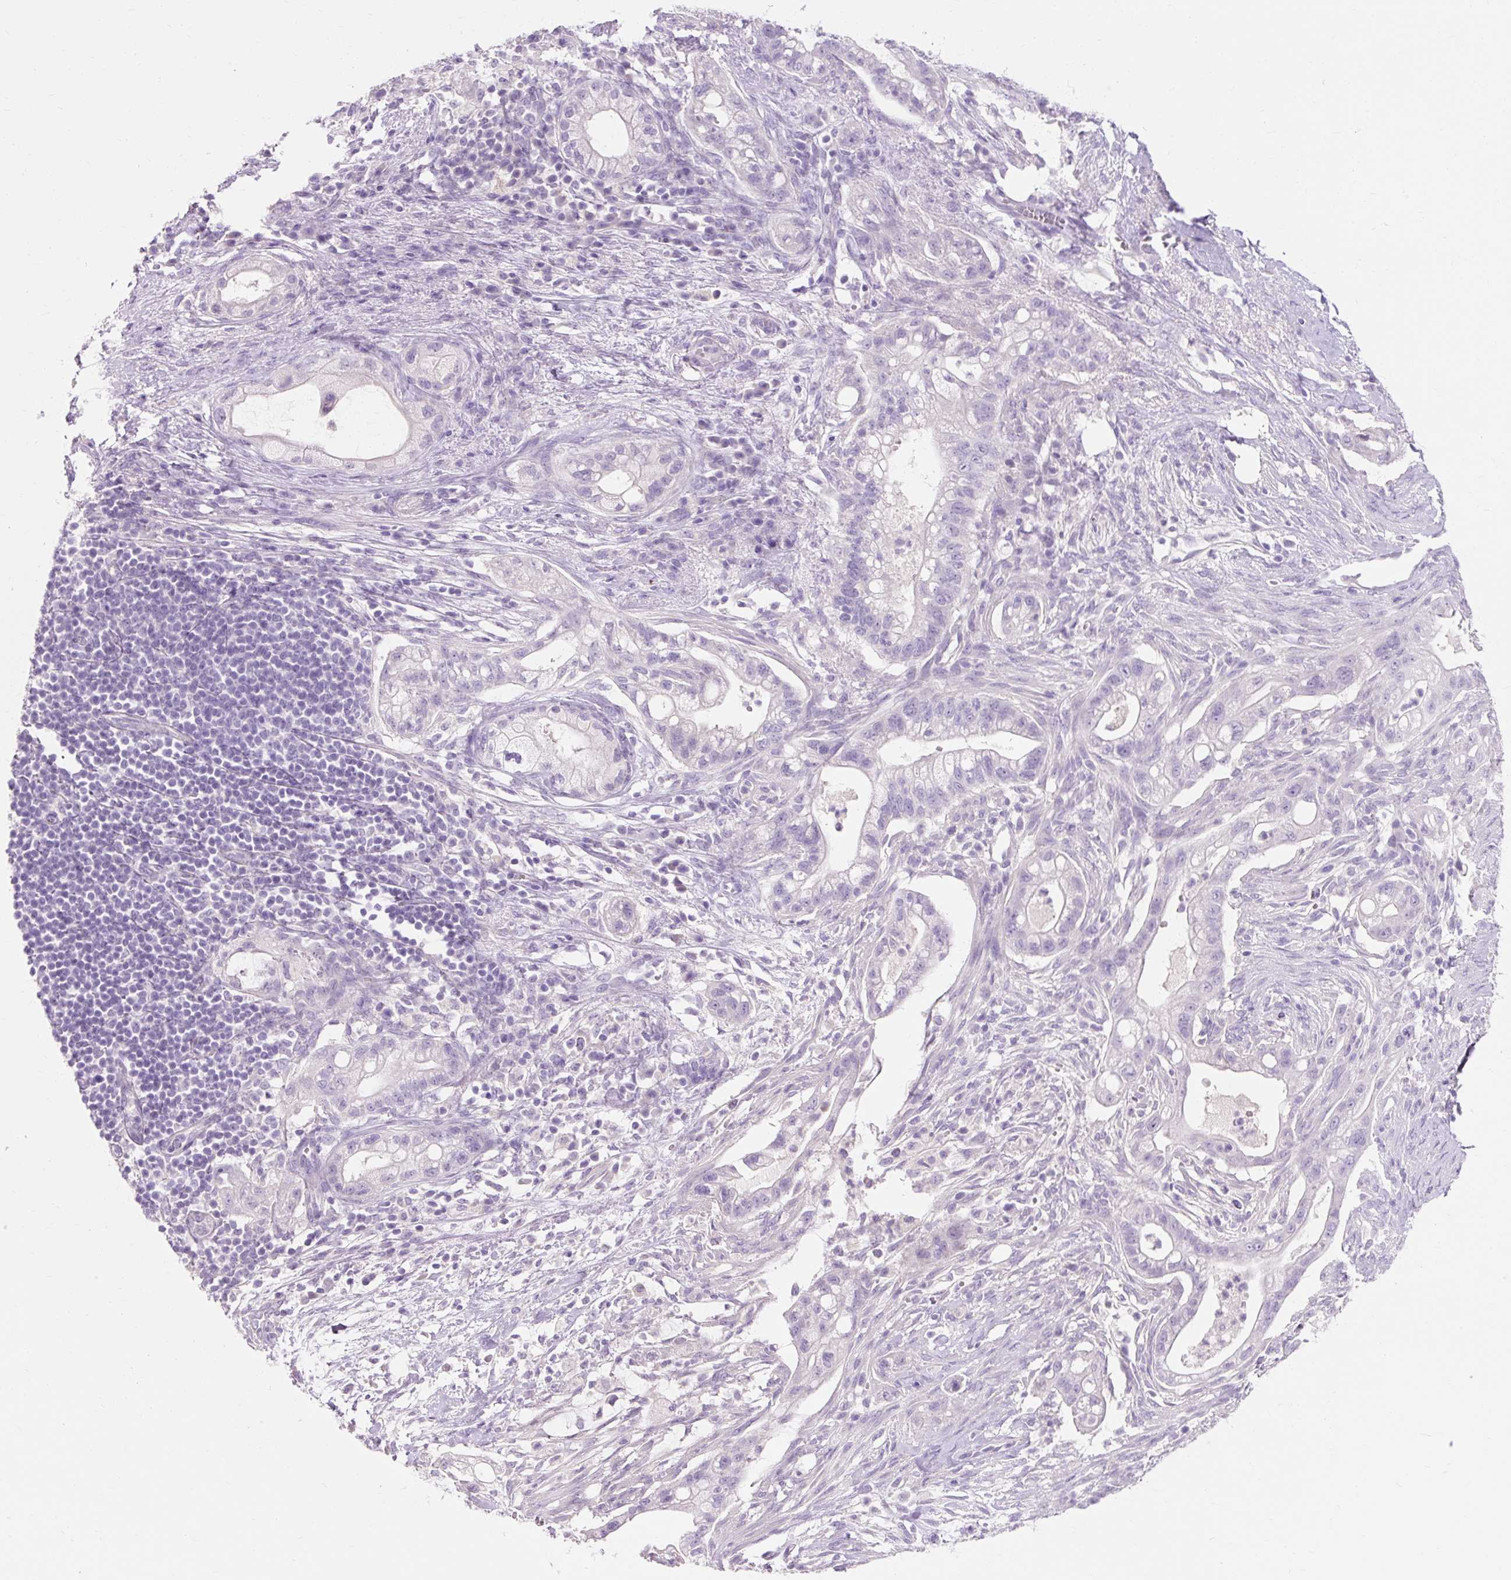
{"staining": {"intensity": "negative", "quantity": "none", "location": "none"}, "tissue": "pancreatic cancer", "cell_type": "Tumor cells", "image_type": "cancer", "snomed": [{"axis": "morphology", "description": "Adenocarcinoma, NOS"}, {"axis": "topography", "description": "Pancreas"}], "caption": "Tumor cells are negative for protein expression in human pancreatic adenocarcinoma.", "gene": "TMEM213", "patient": {"sex": "male", "age": 44}}